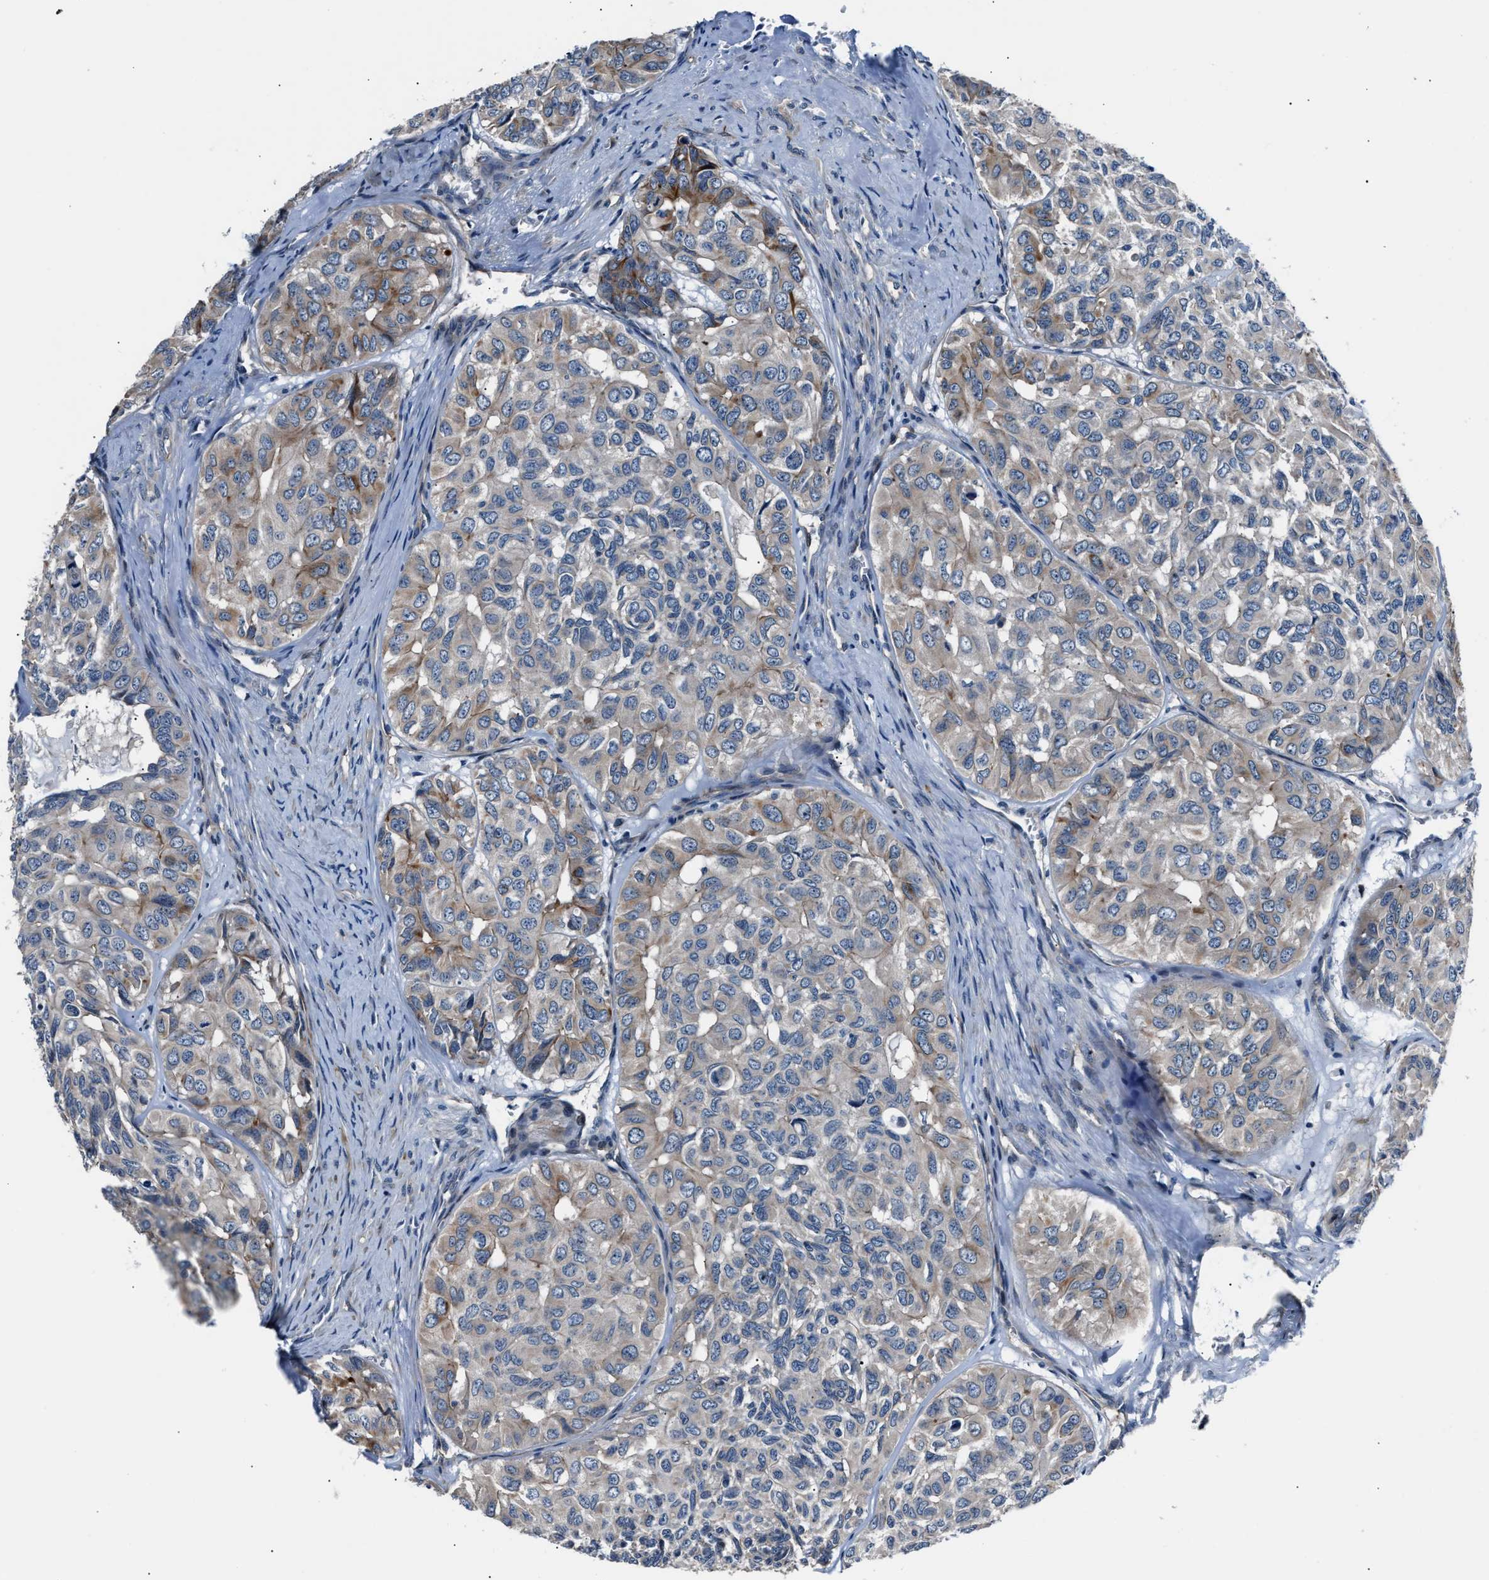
{"staining": {"intensity": "moderate", "quantity": "<25%", "location": "cytoplasmic/membranous"}, "tissue": "head and neck cancer", "cell_type": "Tumor cells", "image_type": "cancer", "snomed": [{"axis": "morphology", "description": "Adenocarcinoma, NOS"}, {"axis": "topography", "description": "Salivary gland, NOS"}, {"axis": "topography", "description": "Head-Neck"}], "caption": "There is low levels of moderate cytoplasmic/membranous positivity in tumor cells of head and neck cancer (adenocarcinoma), as demonstrated by immunohistochemical staining (brown color).", "gene": "MPDZ", "patient": {"sex": "female", "age": 76}}